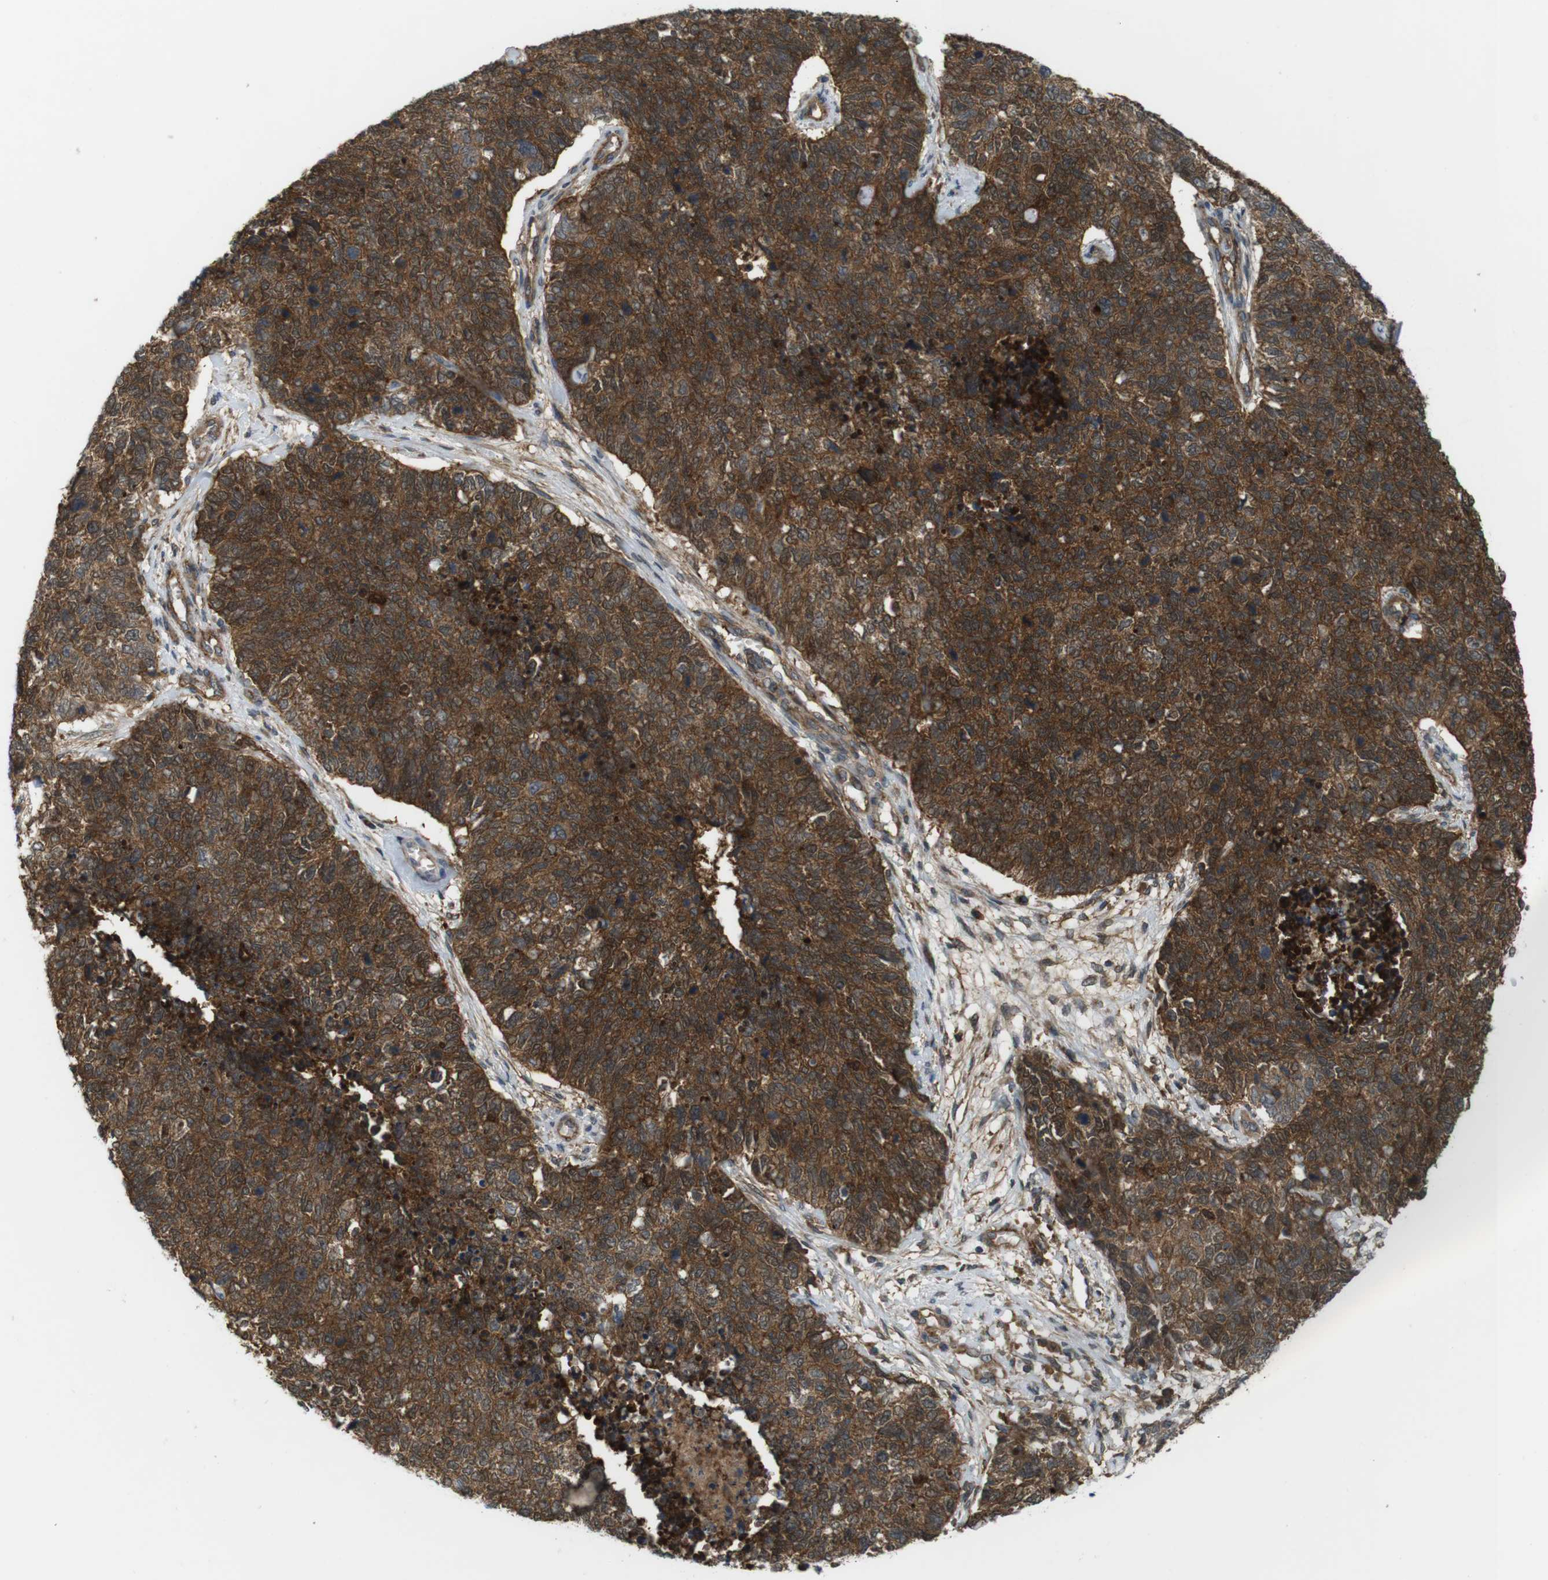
{"staining": {"intensity": "strong", "quantity": ">75%", "location": "cytoplasmic/membranous,nuclear"}, "tissue": "cervical cancer", "cell_type": "Tumor cells", "image_type": "cancer", "snomed": [{"axis": "morphology", "description": "Squamous cell carcinoma, NOS"}, {"axis": "topography", "description": "Cervix"}], "caption": "Cervical squamous cell carcinoma was stained to show a protein in brown. There is high levels of strong cytoplasmic/membranous and nuclear positivity in approximately >75% of tumor cells.", "gene": "DDAH2", "patient": {"sex": "female", "age": 63}}